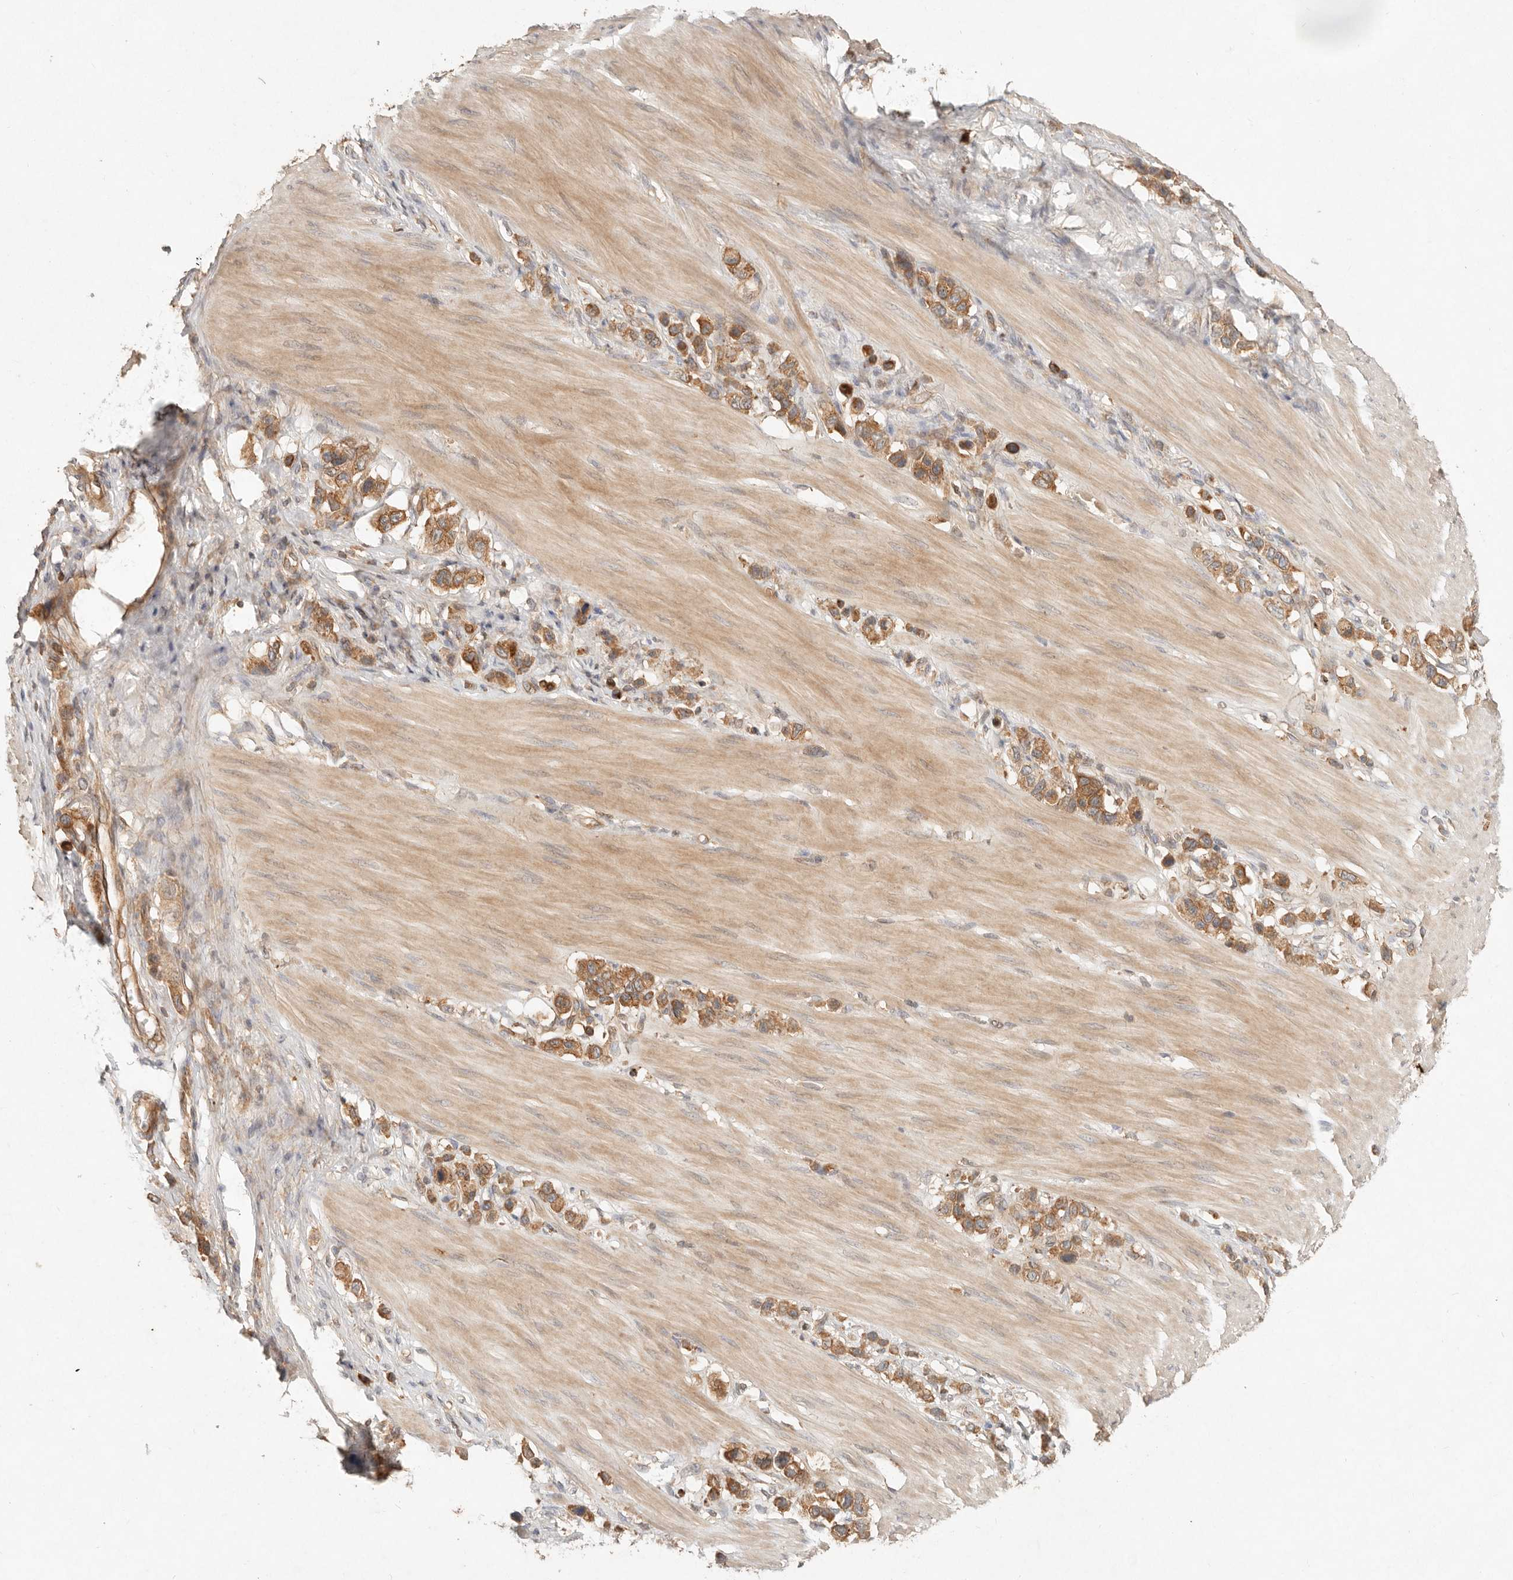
{"staining": {"intensity": "moderate", "quantity": ">75%", "location": "cytoplasmic/membranous"}, "tissue": "stomach cancer", "cell_type": "Tumor cells", "image_type": "cancer", "snomed": [{"axis": "morphology", "description": "Adenocarcinoma, NOS"}, {"axis": "topography", "description": "Stomach"}], "caption": "IHC micrograph of neoplastic tissue: human adenocarcinoma (stomach) stained using immunohistochemistry exhibits medium levels of moderate protein expression localized specifically in the cytoplasmic/membranous of tumor cells, appearing as a cytoplasmic/membranous brown color.", "gene": "HECTD3", "patient": {"sex": "female", "age": 65}}